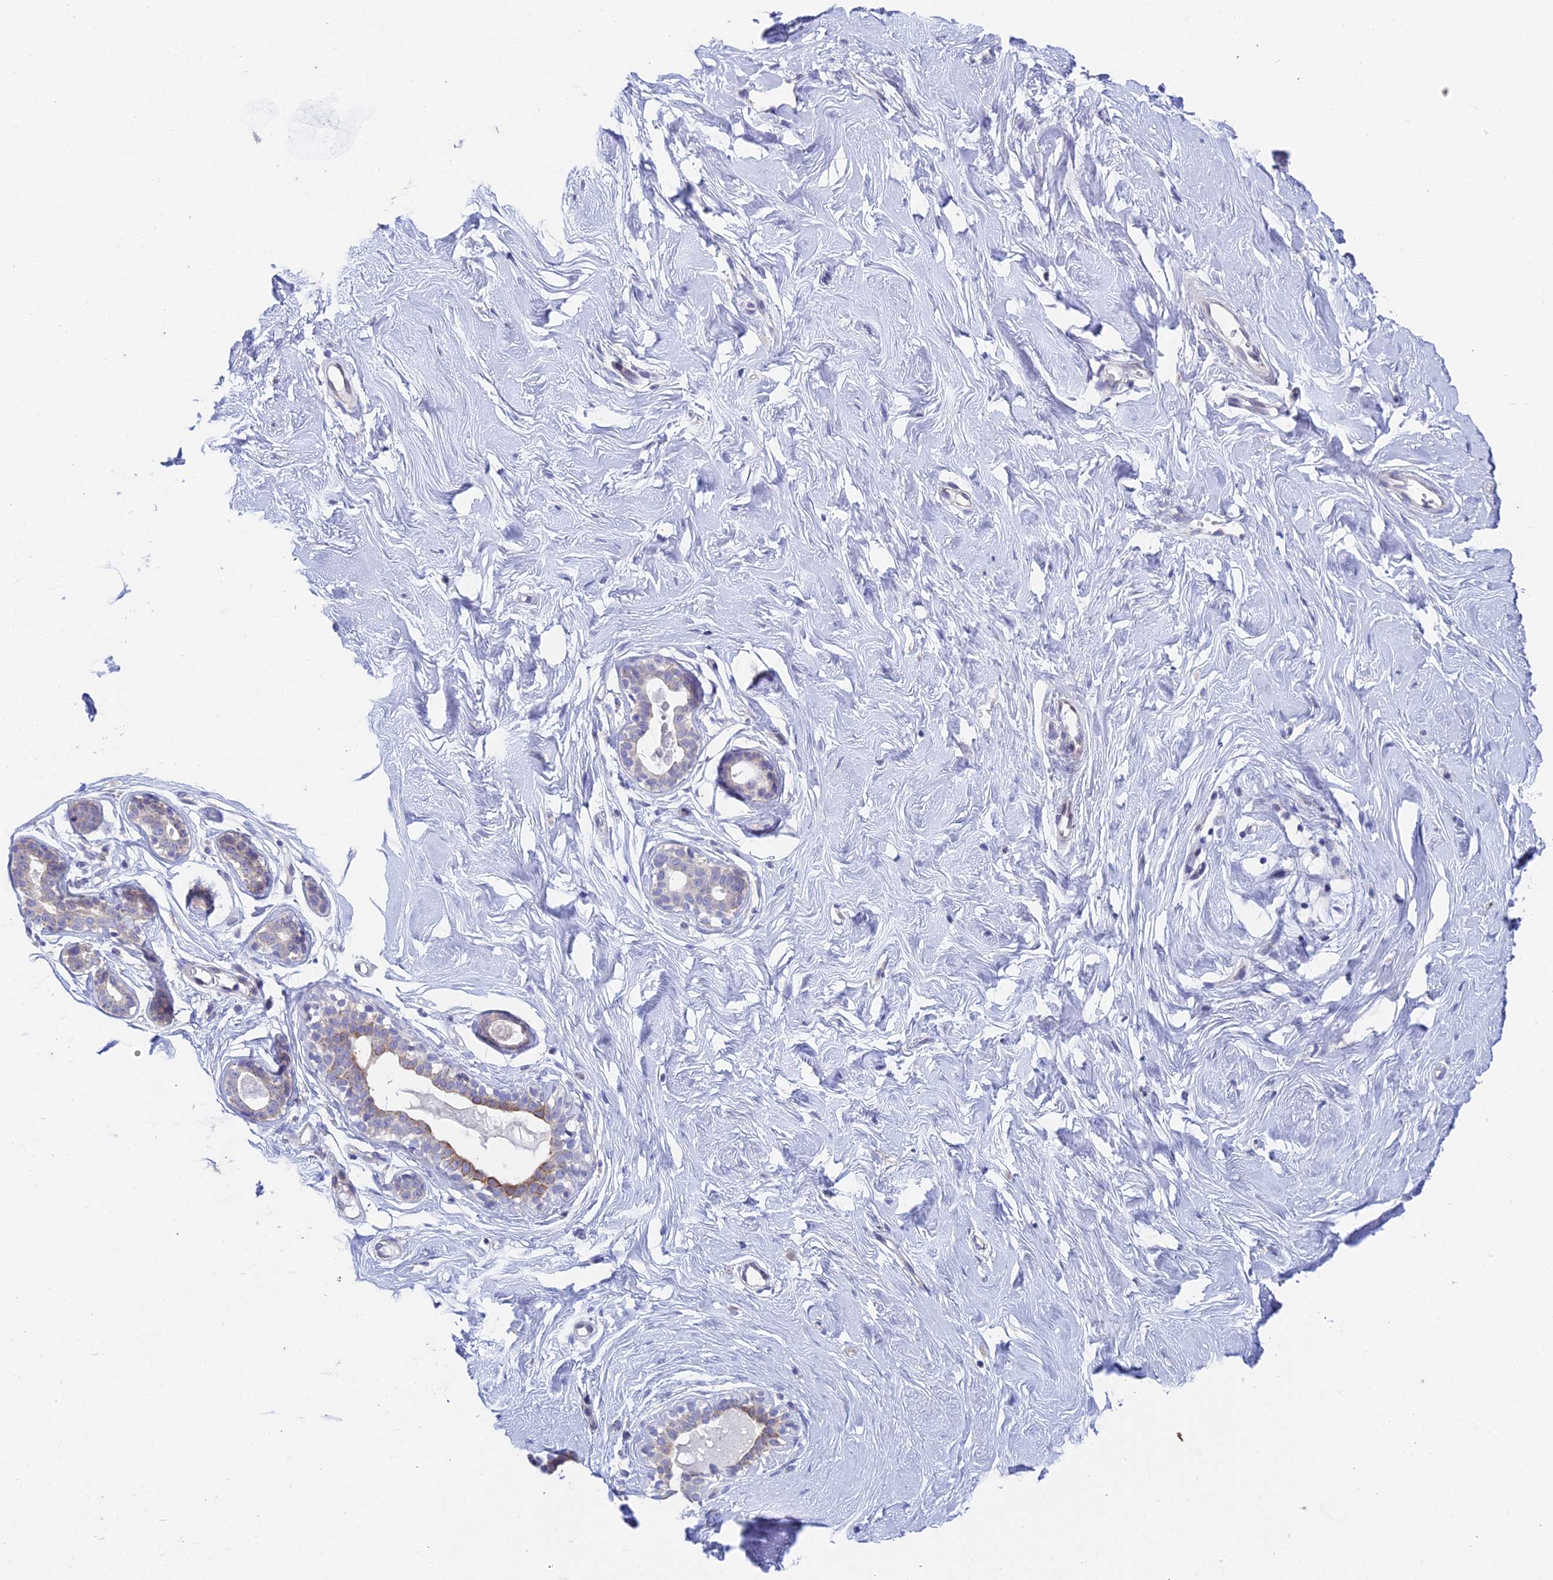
{"staining": {"intensity": "negative", "quantity": "none", "location": "none"}, "tissue": "breast", "cell_type": "Adipocytes", "image_type": "normal", "snomed": [{"axis": "morphology", "description": "Normal tissue, NOS"}, {"axis": "morphology", "description": "Adenoma, NOS"}, {"axis": "topography", "description": "Breast"}], "caption": "Human breast stained for a protein using IHC reveals no positivity in adipocytes.", "gene": "EEF2KMT", "patient": {"sex": "female", "age": 23}}